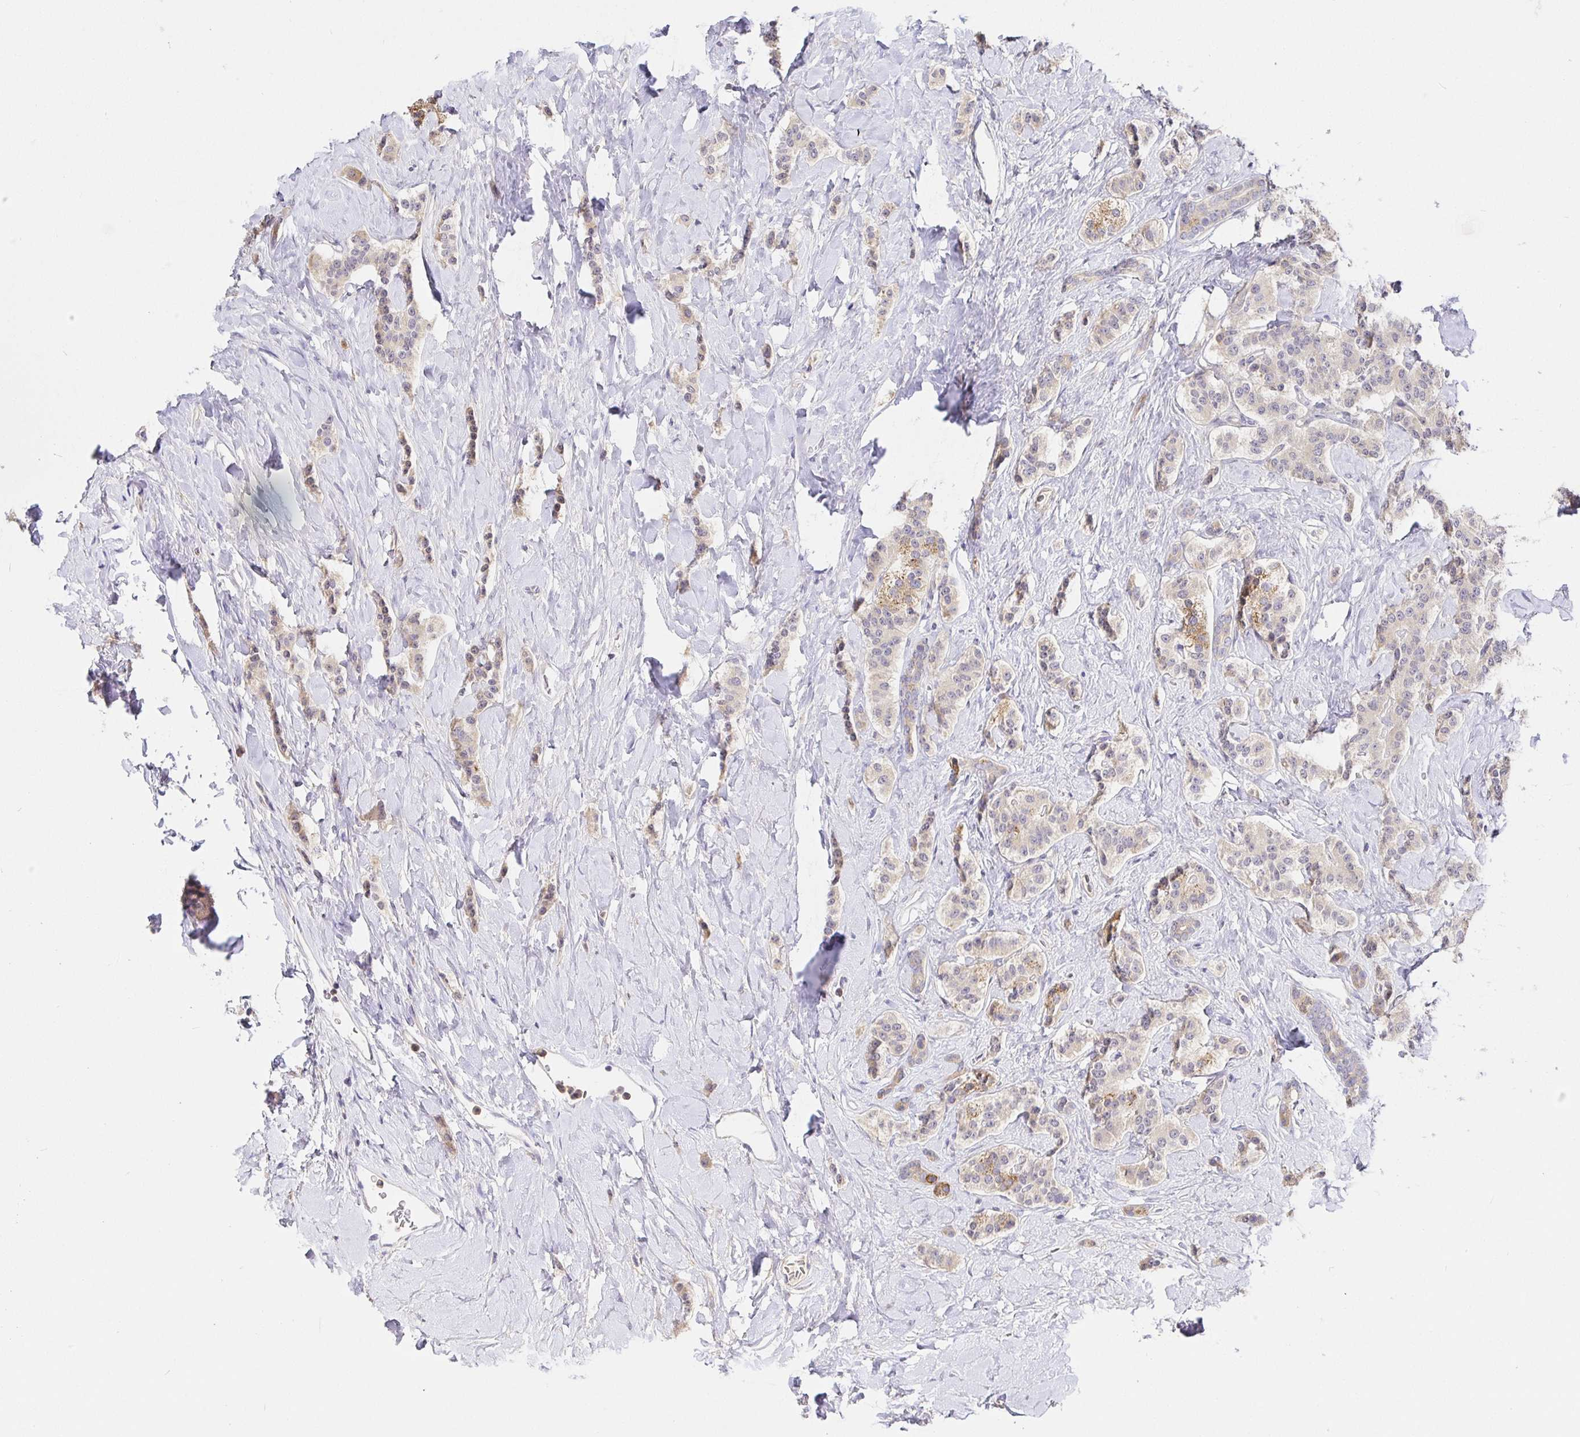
{"staining": {"intensity": "weak", "quantity": "25%-75%", "location": "cytoplasmic/membranous"}, "tissue": "carcinoid", "cell_type": "Tumor cells", "image_type": "cancer", "snomed": [{"axis": "morphology", "description": "Normal tissue, NOS"}, {"axis": "morphology", "description": "Carcinoid, malignant, NOS"}, {"axis": "topography", "description": "Pancreas"}], "caption": "DAB (3,3'-diaminobenzidine) immunohistochemical staining of human carcinoid demonstrates weak cytoplasmic/membranous protein positivity in about 25%-75% of tumor cells.", "gene": "ZDHHC11", "patient": {"sex": "male", "age": 36}}